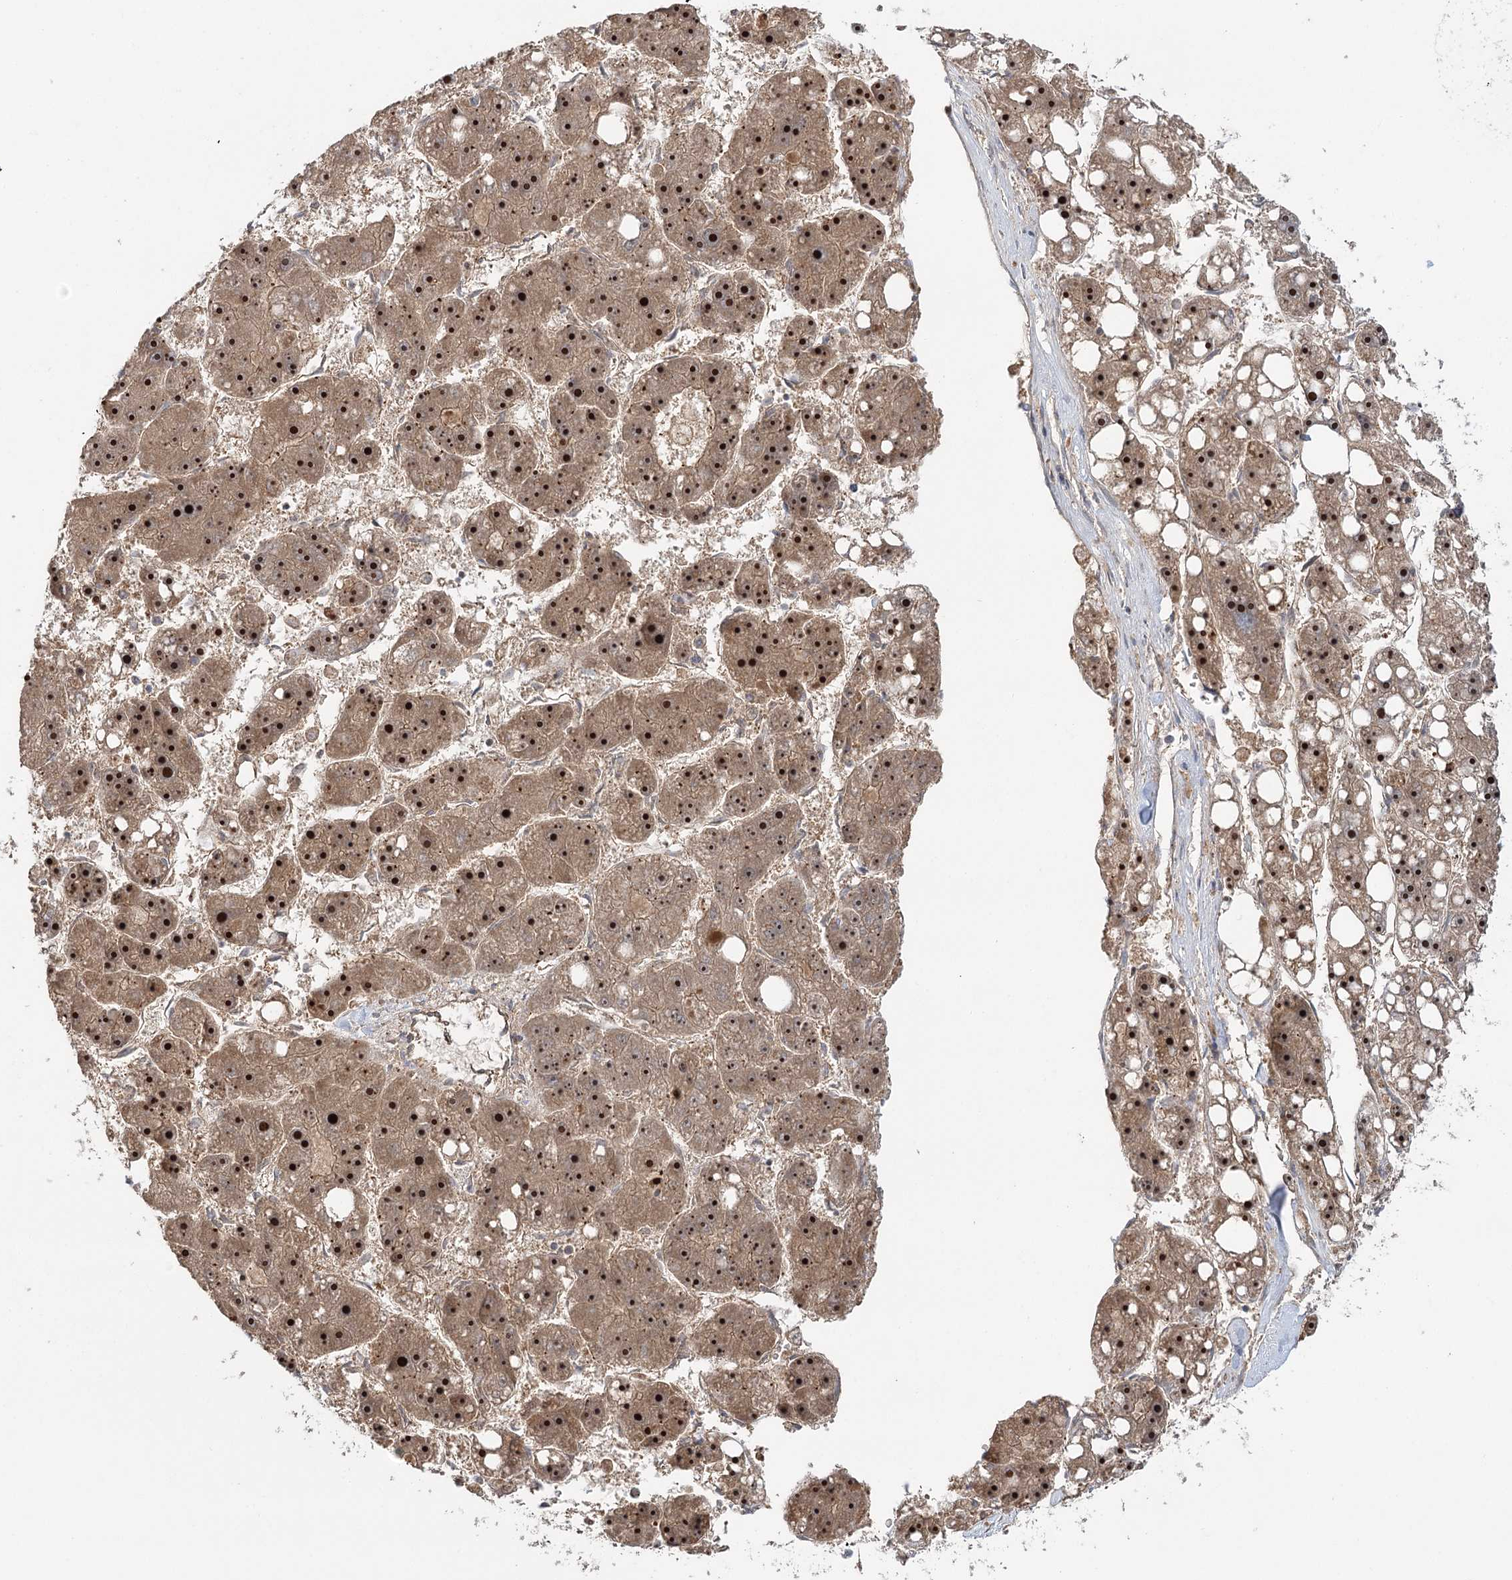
{"staining": {"intensity": "strong", "quantity": ">75%", "location": "cytoplasmic/membranous,nuclear"}, "tissue": "liver cancer", "cell_type": "Tumor cells", "image_type": "cancer", "snomed": [{"axis": "morphology", "description": "Carcinoma, Hepatocellular, NOS"}, {"axis": "topography", "description": "Liver"}], "caption": "Liver hepatocellular carcinoma stained with DAB (3,3'-diaminobenzidine) immunohistochemistry demonstrates high levels of strong cytoplasmic/membranous and nuclear staining in about >75% of tumor cells.", "gene": "RAPGEF6", "patient": {"sex": "female", "age": 61}}